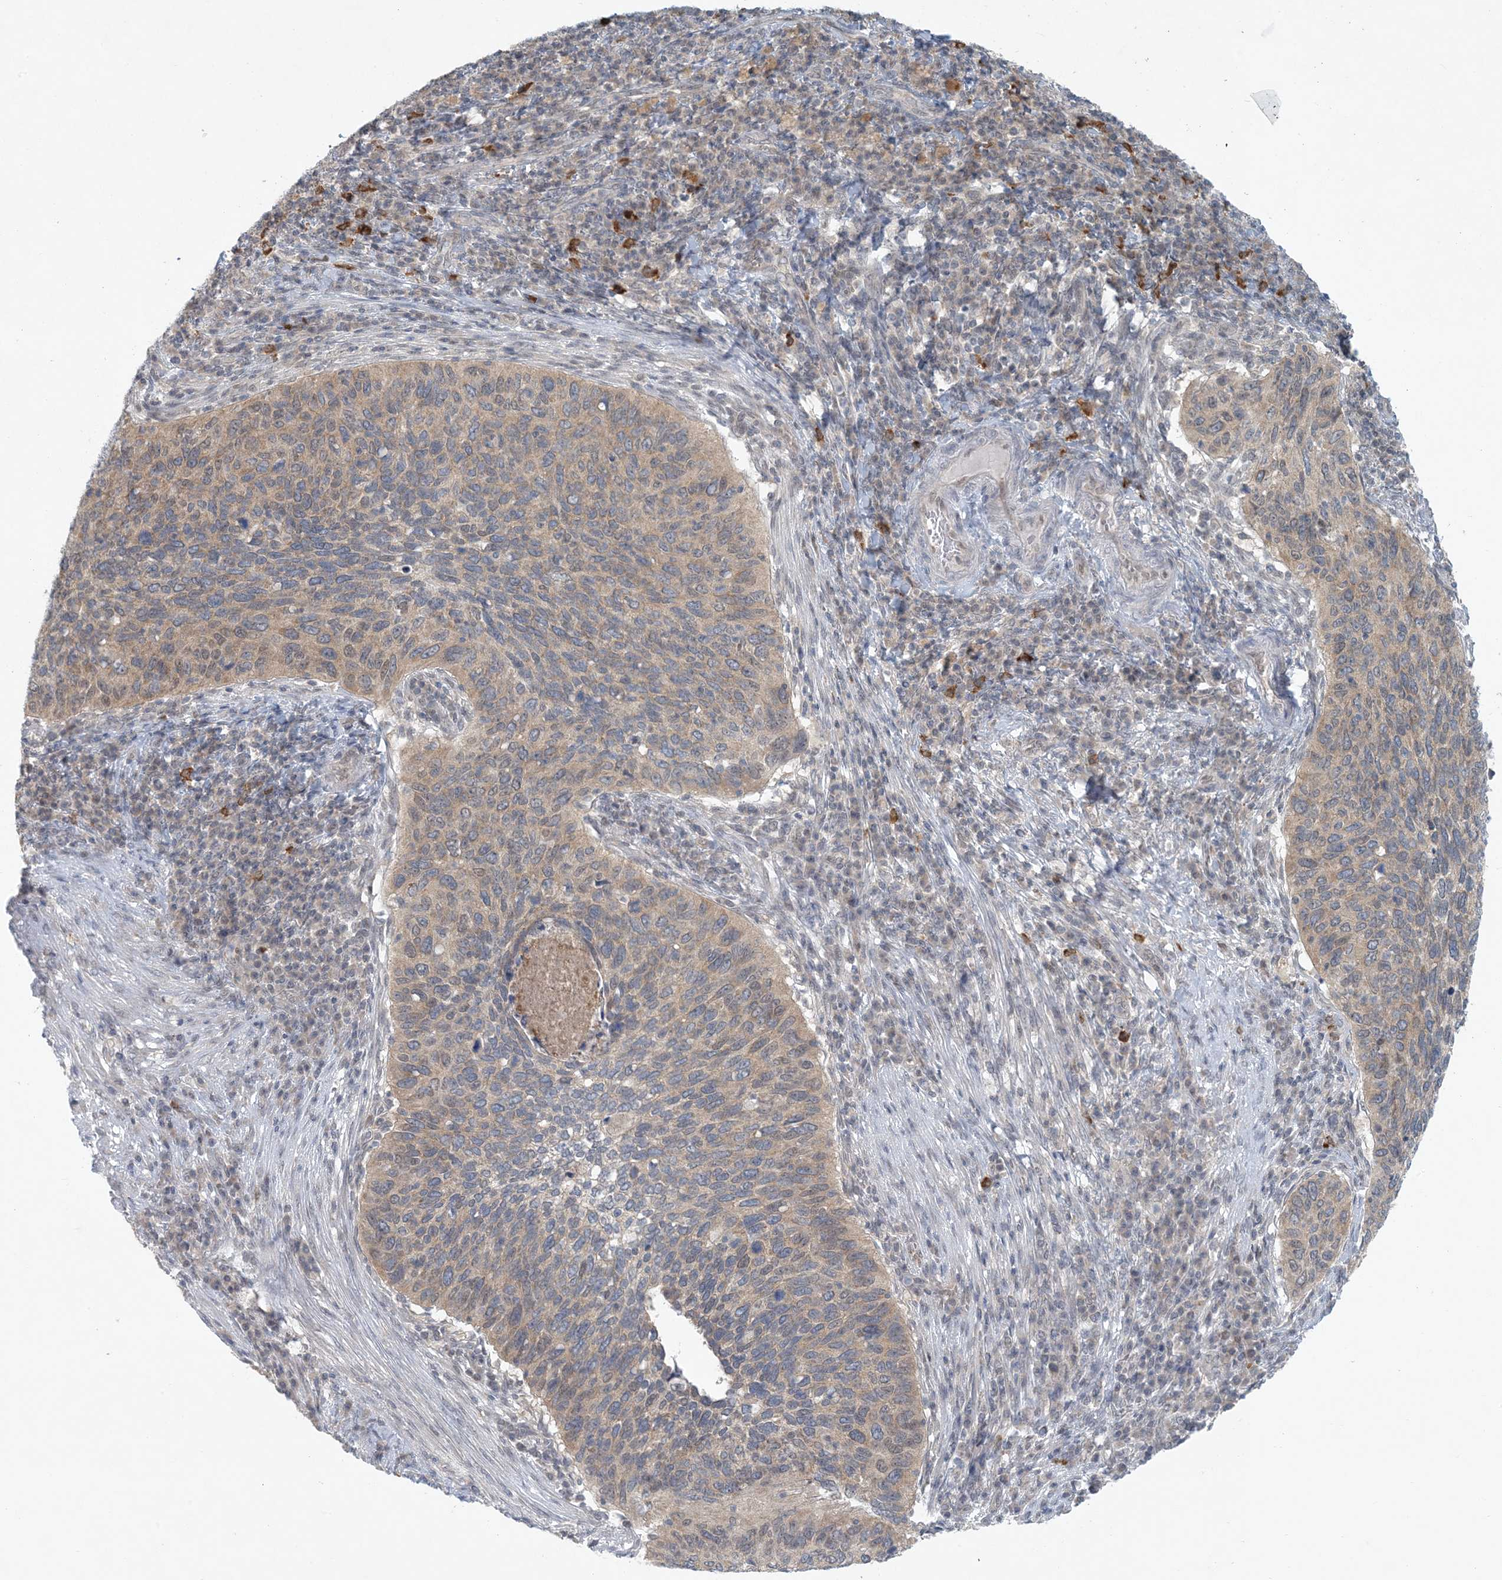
{"staining": {"intensity": "weak", "quantity": ">75%", "location": "cytoplasmic/membranous,nuclear"}, "tissue": "cervical cancer", "cell_type": "Tumor cells", "image_type": "cancer", "snomed": [{"axis": "morphology", "description": "Squamous cell carcinoma, NOS"}, {"axis": "topography", "description": "Cervix"}], "caption": "Immunohistochemical staining of human cervical cancer exhibits weak cytoplasmic/membranous and nuclear protein staining in approximately >75% of tumor cells.", "gene": "OBI1", "patient": {"sex": "female", "age": 38}}